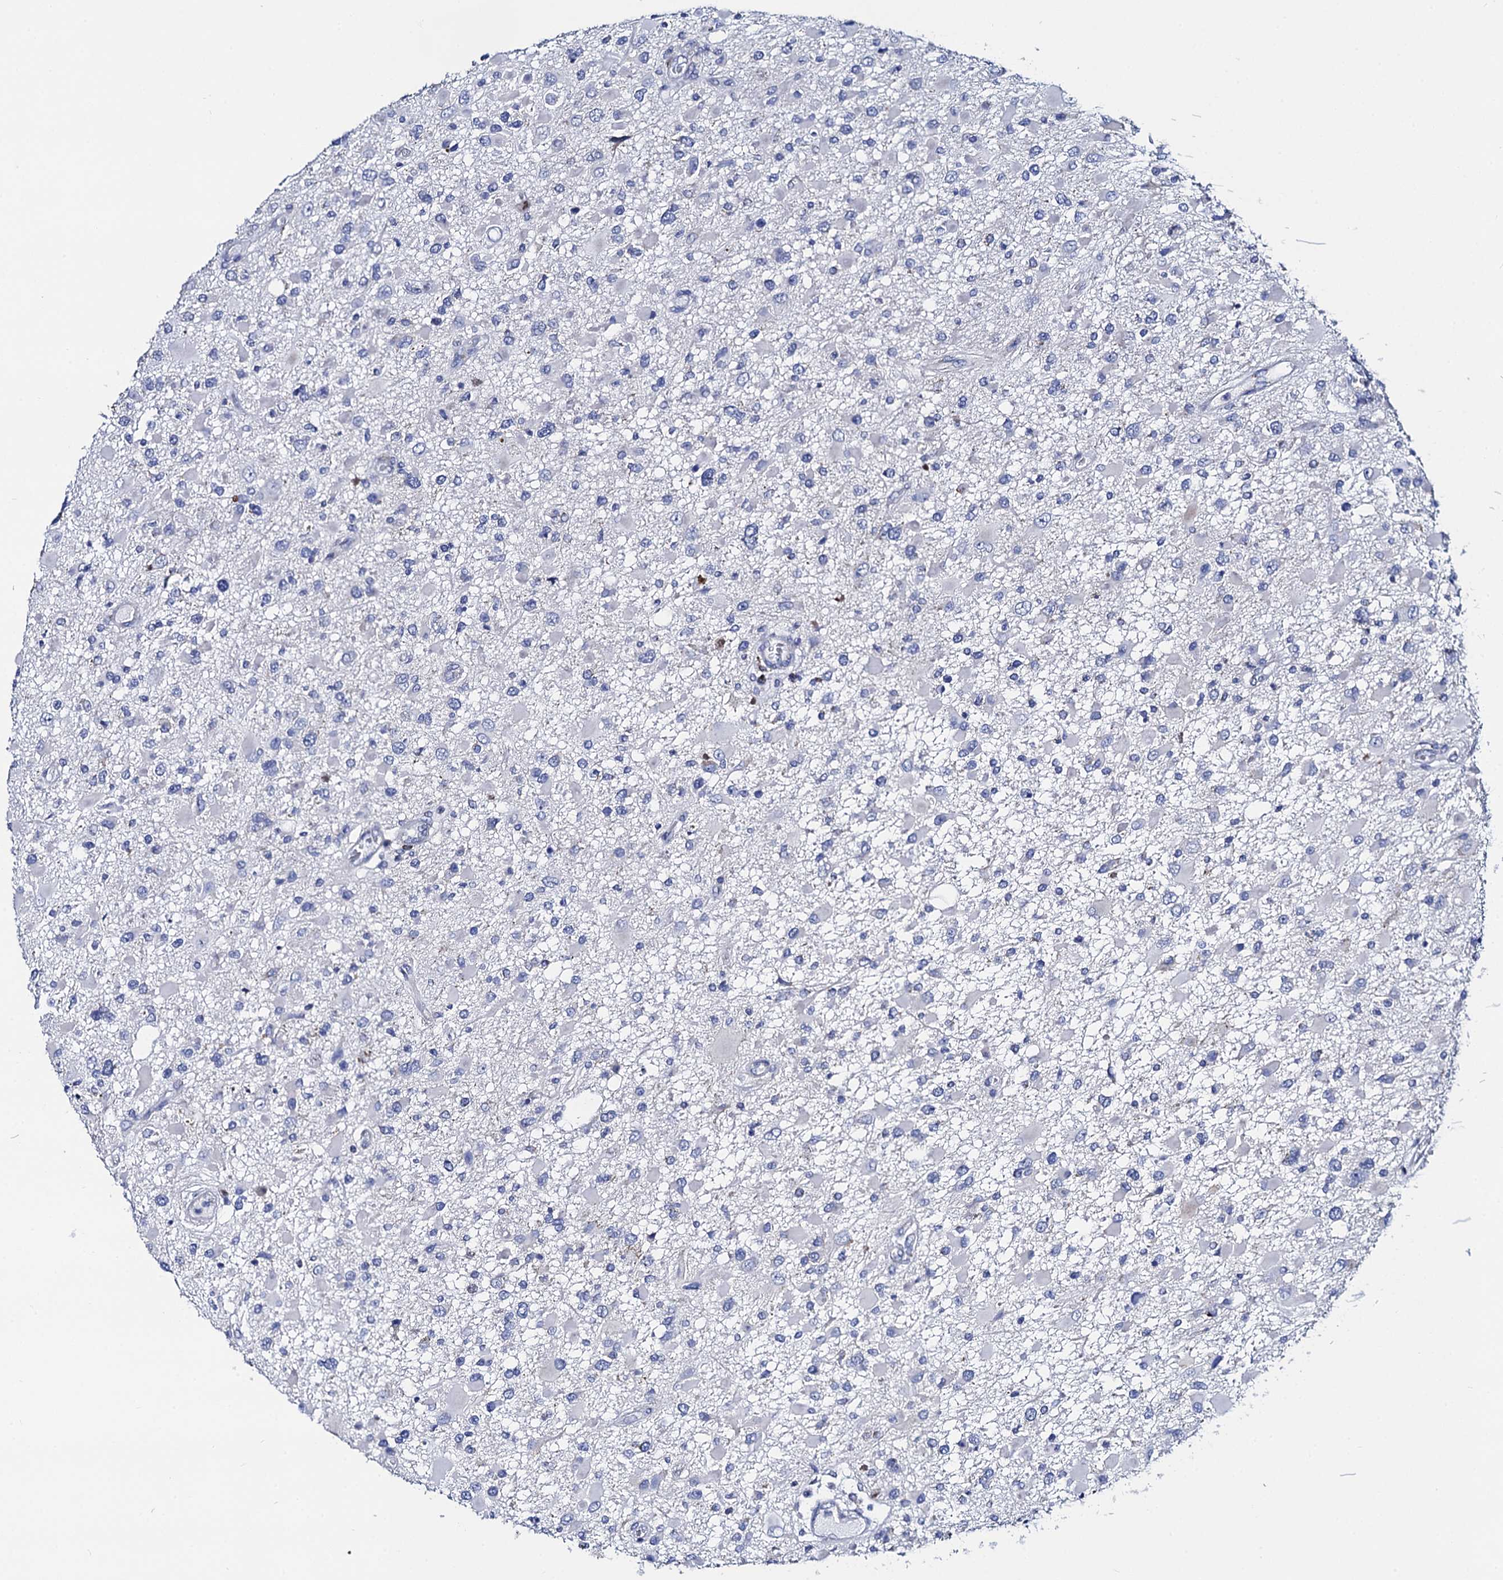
{"staining": {"intensity": "negative", "quantity": "none", "location": "none"}, "tissue": "glioma", "cell_type": "Tumor cells", "image_type": "cancer", "snomed": [{"axis": "morphology", "description": "Glioma, malignant, High grade"}, {"axis": "topography", "description": "Brain"}], "caption": "Malignant glioma (high-grade) was stained to show a protein in brown. There is no significant staining in tumor cells.", "gene": "ACADSB", "patient": {"sex": "male", "age": 53}}